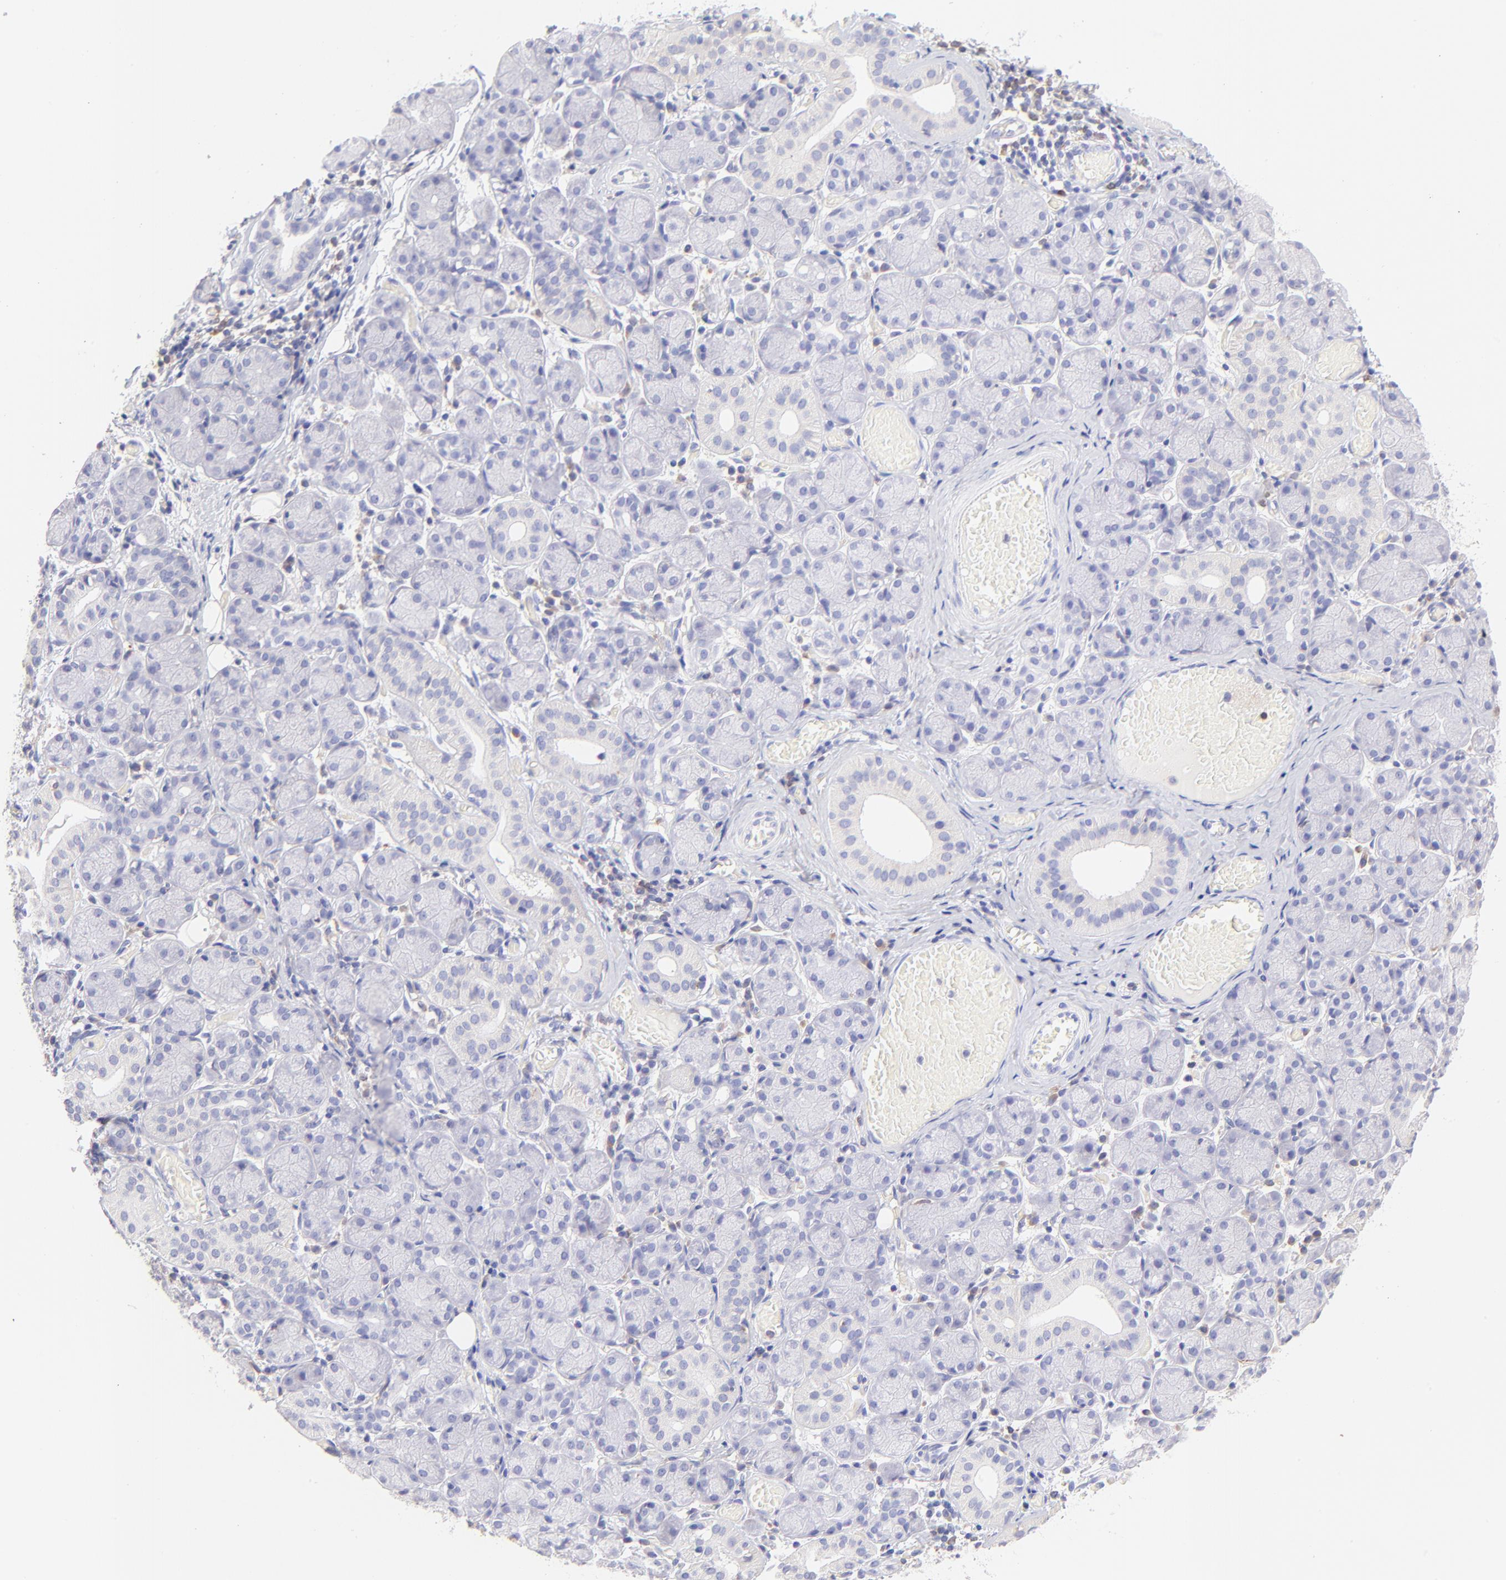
{"staining": {"intensity": "negative", "quantity": "none", "location": "none"}, "tissue": "salivary gland", "cell_type": "Glandular cells", "image_type": "normal", "snomed": [{"axis": "morphology", "description": "Normal tissue, NOS"}, {"axis": "topography", "description": "Salivary gland"}], "caption": "The micrograph exhibits no significant expression in glandular cells of salivary gland.", "gene": "IRAG2", "patient": {"sex": "female", "age": 24}}